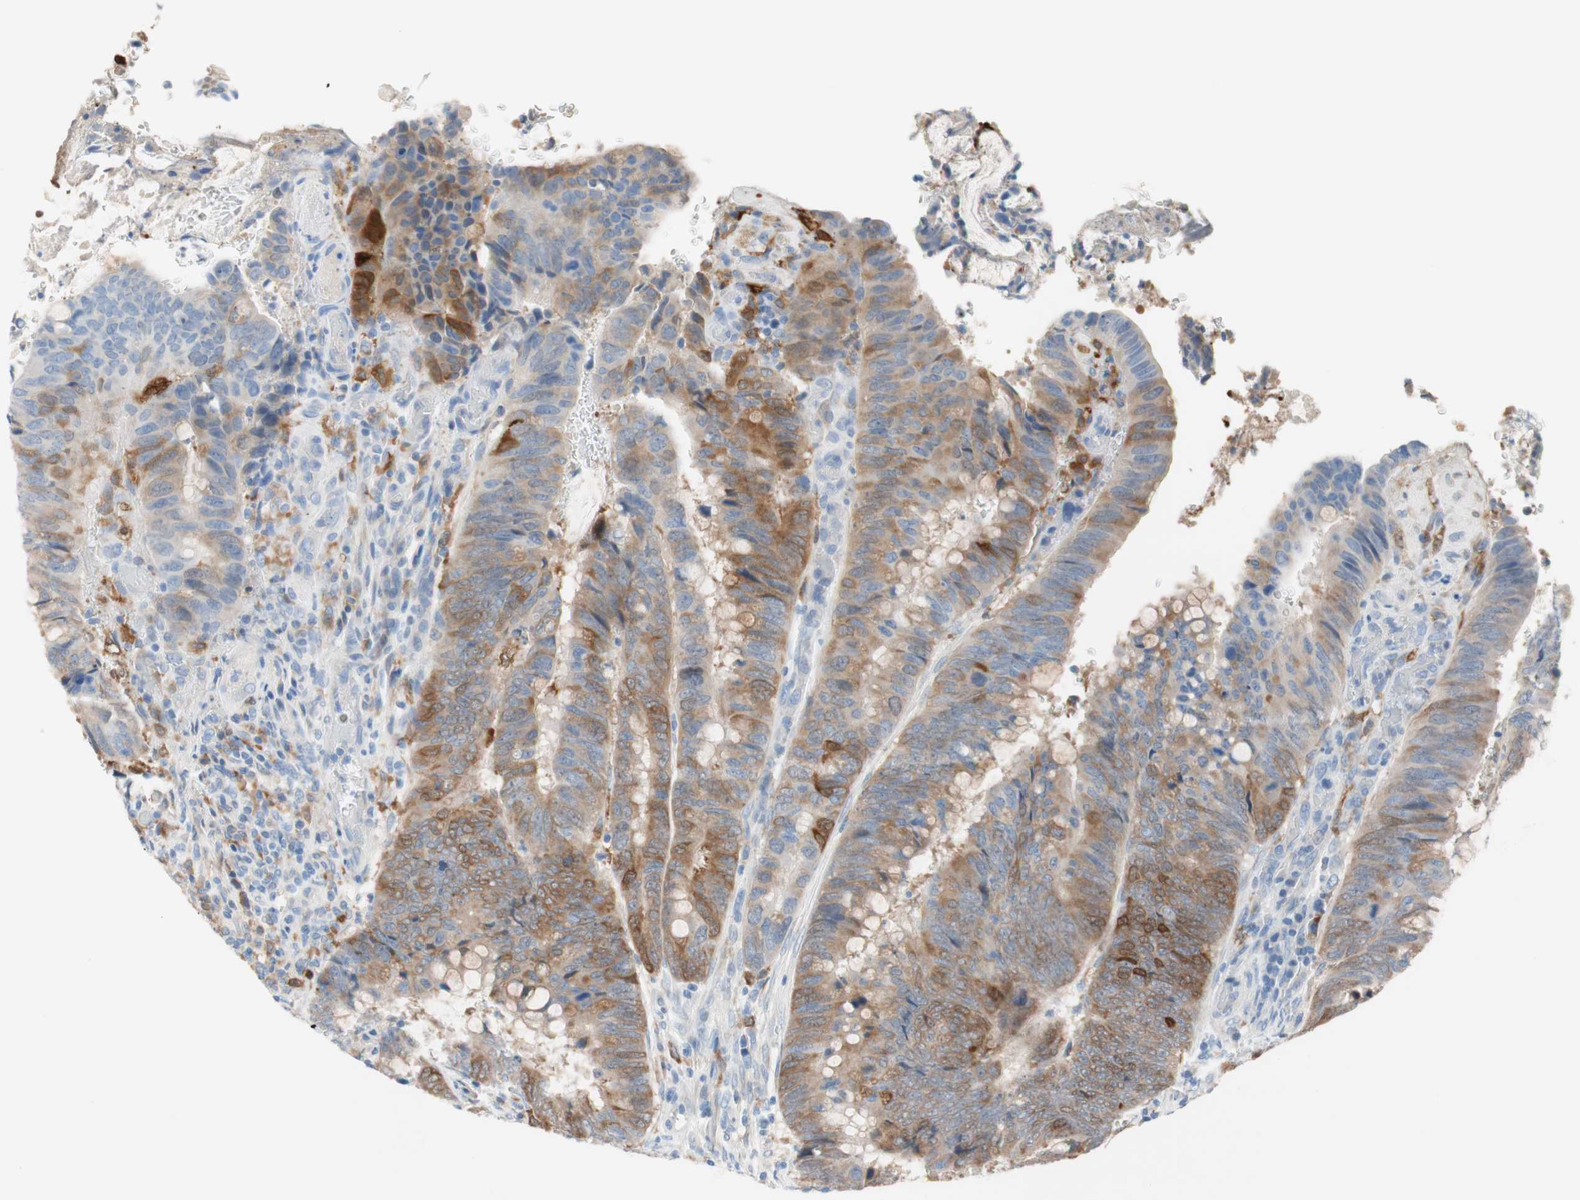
{"staining": {"intensity": "moderate", "quantity": "25%-75%", "location": "cytoplasmic/membranous"}, "tissue": "colorectal cancer", "cell_type": "Tumor cells", "image_type": "cancer", "snomed": [{"axis": "morphology", "description": "Normal tissue, NOS"}, {"axis": "morphology", "description": "Adenocarcinoma, NOS"}, {"axis": "topography", "description": "Rectum"}, {"axis": "topography", "description": "Peripheral nerve tissue"}], "caption": "Immunohistochemistry (IHC) staining of colorectal cancer (adenocarcinoma), which exhibits medium levels of moderate cytoplasmic/membranous positivity in about 25%-75% of tumor cells indicating moderate cytoplasmic/membranous protein expression. The staining was performed using DAB (brown) for protein detection and nuclei were counterstained in hematoxylin (blue).", "gene": "GLUL", "patient": {"sex": "male", "age": 92}}